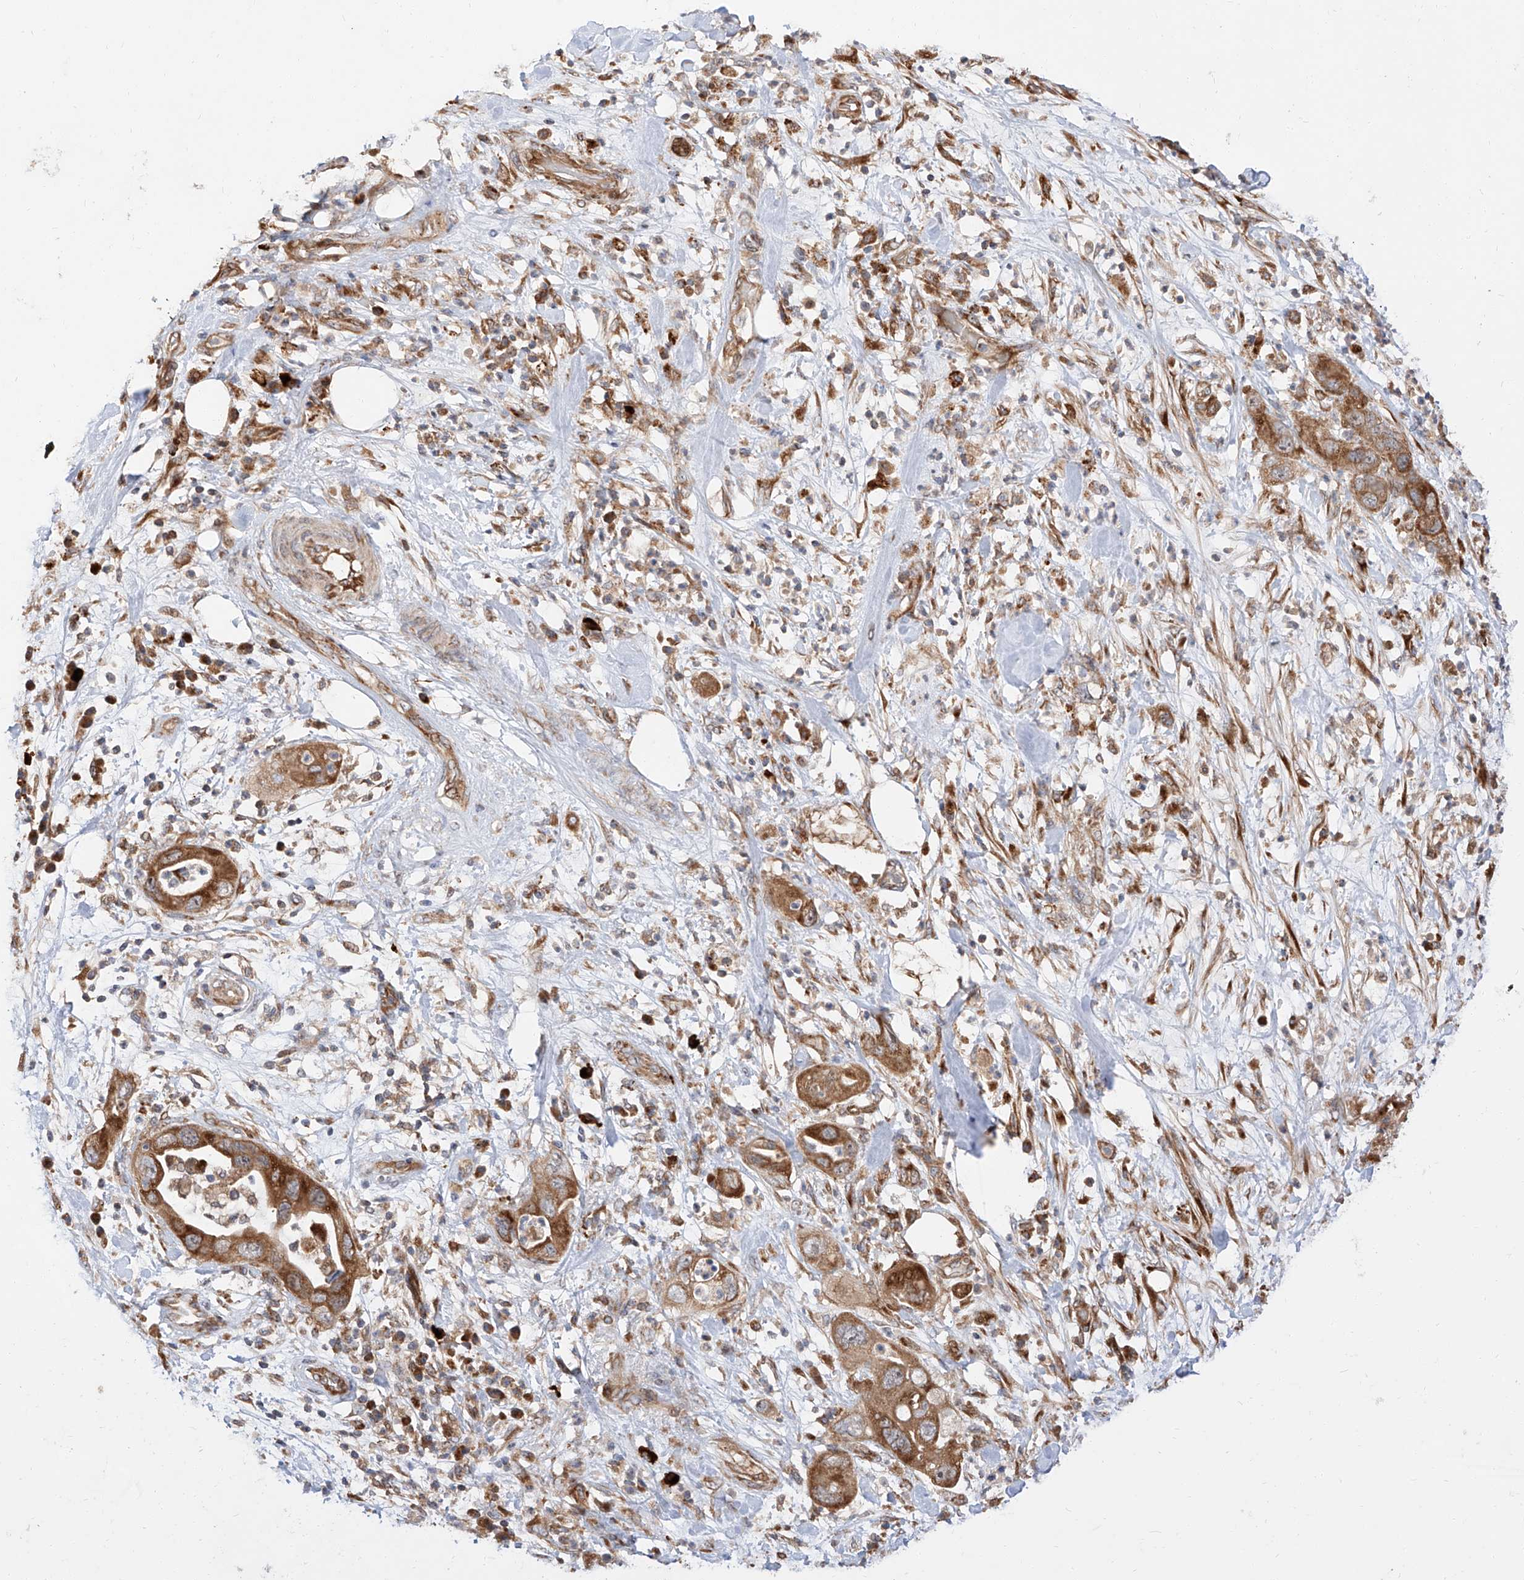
{"staining": {"intensity": "moderate", "quantity": ">75%", "location": "cytoplasmic/membranous"}, "tissue": "pancreatic cancer", "cell_type": "Tumor cells", "image_type": "cancer", "snomed": [{"axis": "morphology", "description": "Adenocarcinoma, NOS"}, {"axis": "topography", "description": "Pancreas"}], "caption": "A high-resolution histopathology image shows immunohistochemistry (IHC) staining of adenocarcinoma (pancreatic), which reveals moderate cytoplasmic/membranous positivity in approximately >75% of tumor cells.", "gene": "DIRAS3", "patient": {"sex": "female", "age": 71}}